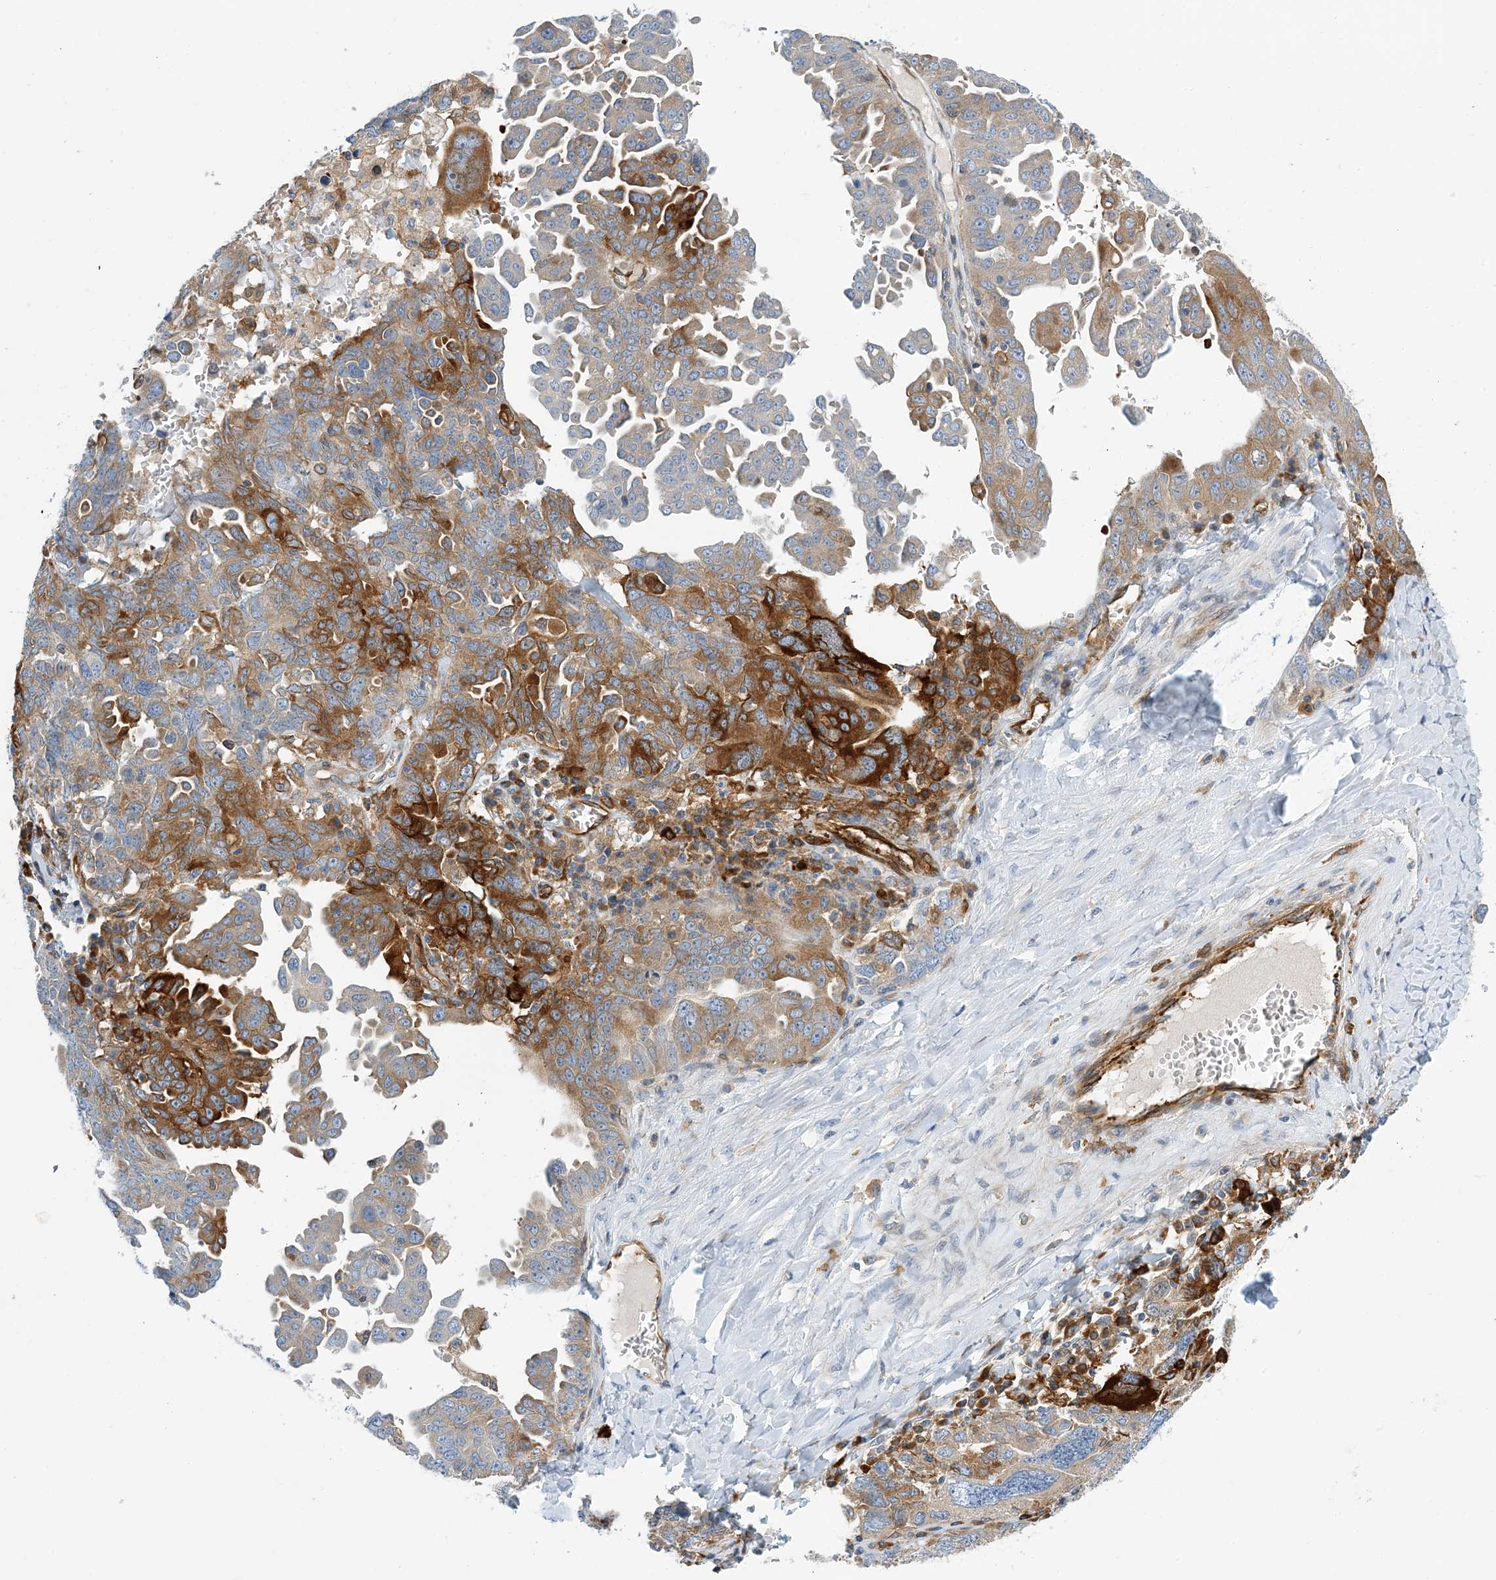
{"staining": {"intensity": "moderate", "quantity": ">75%", "location": "cytoplasmic/membranous"}, "tissue": "ovarian cancer", "cell_type": "Tumor cells", "image_type": "cancer", "snomed": [{"axis": "morphology", "description": "Carcinoma, endometroid"}, {"axis": "topography", "description": "Ovary"}], "caption": "Moderate cytoplasmic/membranous expression is seen in approximately >75% of tumor cells in endometroid carcinoma (ovarian).", "gene": "PCDHA2", "patient": {"sex": "female", "age": 62}}